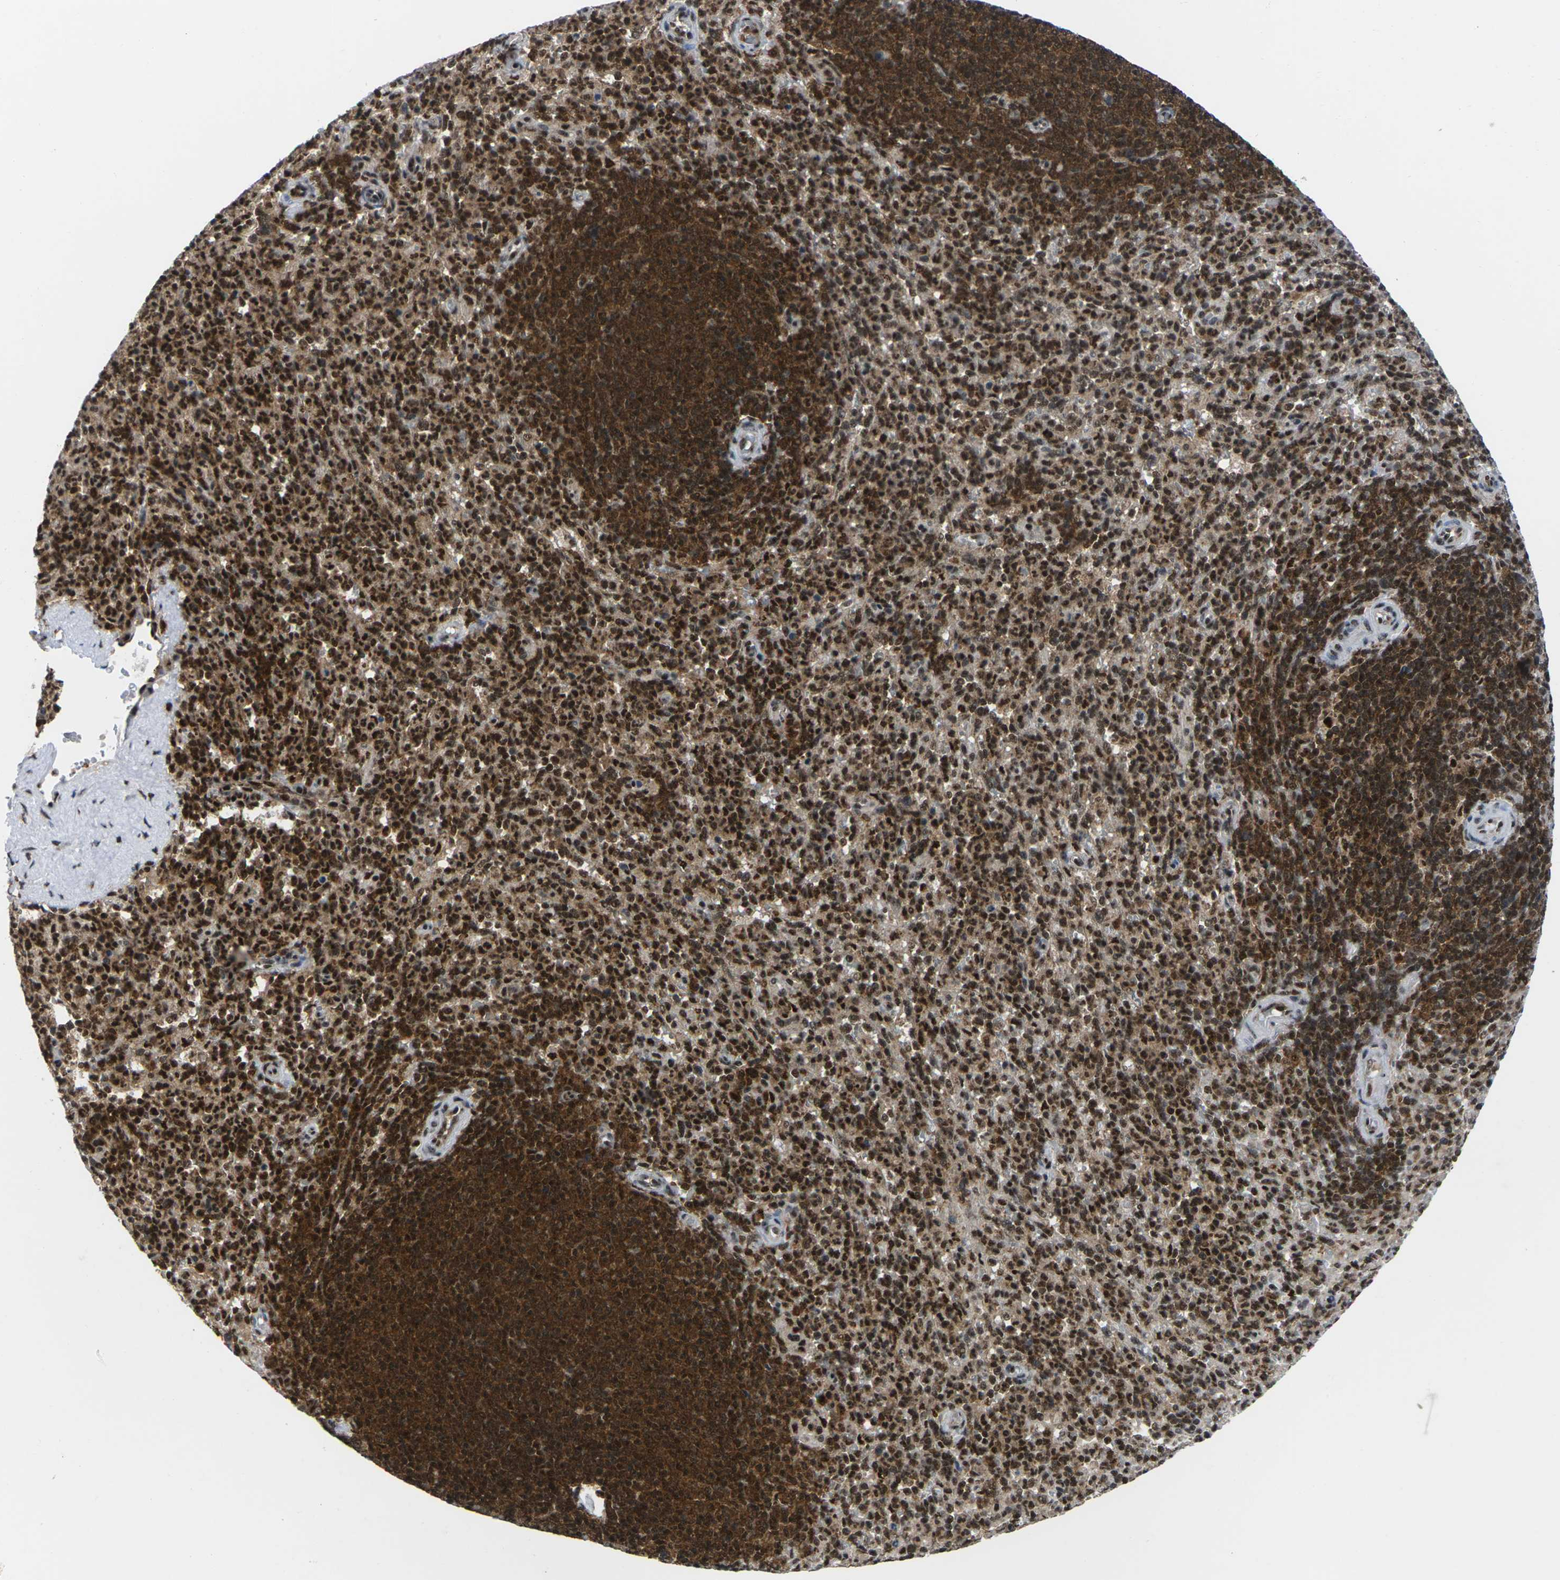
{"staining": {"intensity": "strong", "quantity": ">75%", "location": "nuclear"}, "tissue": "spleen", "cell_type": "Cells in red pulp", "image_type": "normal", "snomed": [{"axis": "morphology", "description": "Normal tissue, NOS"}, {"axis": "topography", "description": "Spleen"}], "caption": "Immunohistochemistry photomicrograph of normal human spleen stained for a protein (brown), which shows high levels of strong nuclear positivity in about >75% of cells in red pulp.", "gene": "MAGOH", "patient": {"sex": "male", "age": 36}}